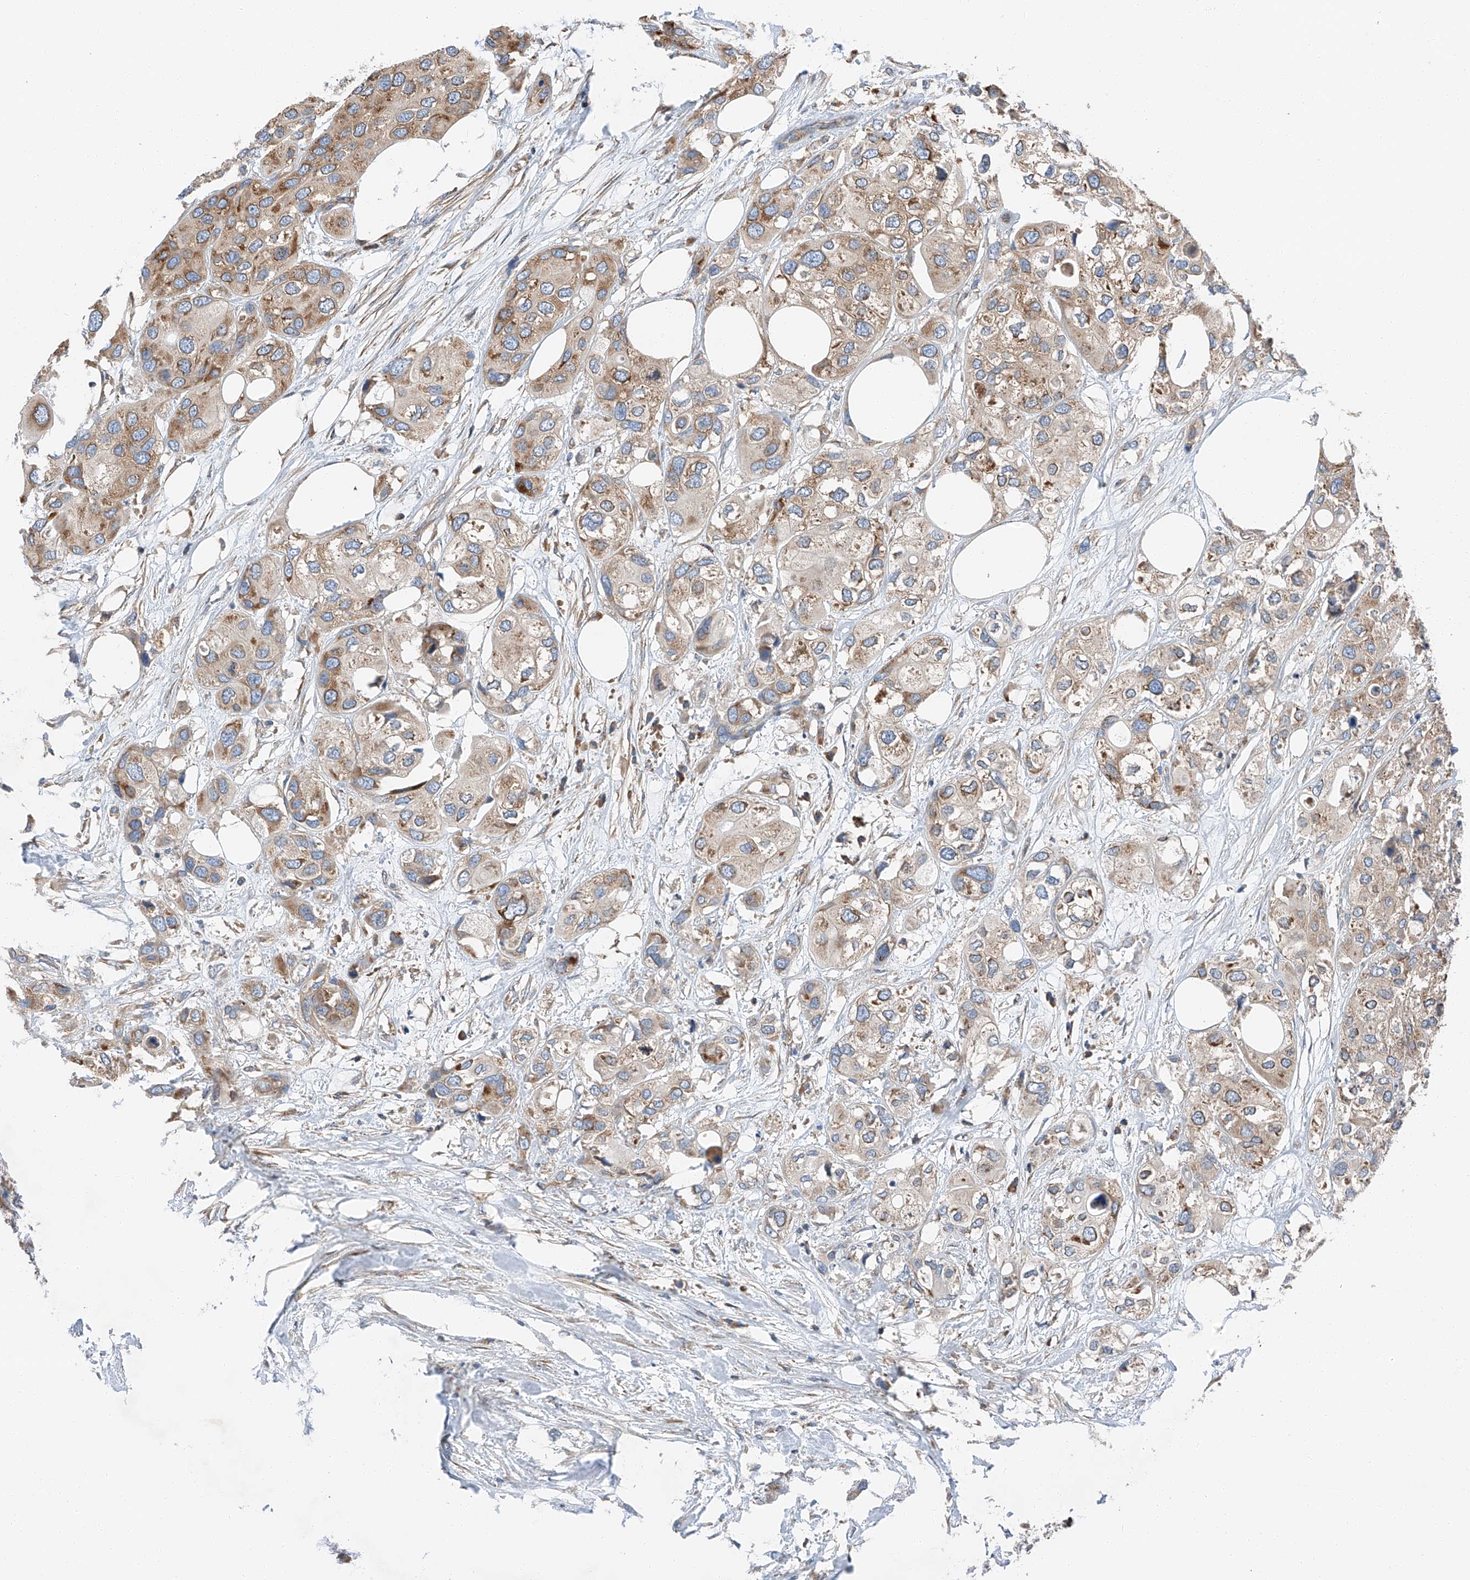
{"staining": {"intensity": "moderate", "quantity": "25%-75%", "location": "cytoplasmic/membranous"}, "tissue": "urothelial cancer", "cell_type": "Tumor cells", "image_type": "cancer", "snomed": [{"axis": "morphology", "description": "Urothelial carcinoma, High grade"}, {"axis": "topography", "description": "Urinary bladder"}], "caption": "There is medium levels of moderate cytoplasmic/membranous expression in tumor cells of urothelial carcinoma (high-grade), as demonstrated by immunohistochemical staining (brown color).", "gene": "ZC3H15", "patient": {"sex": "male", "age": 64}}